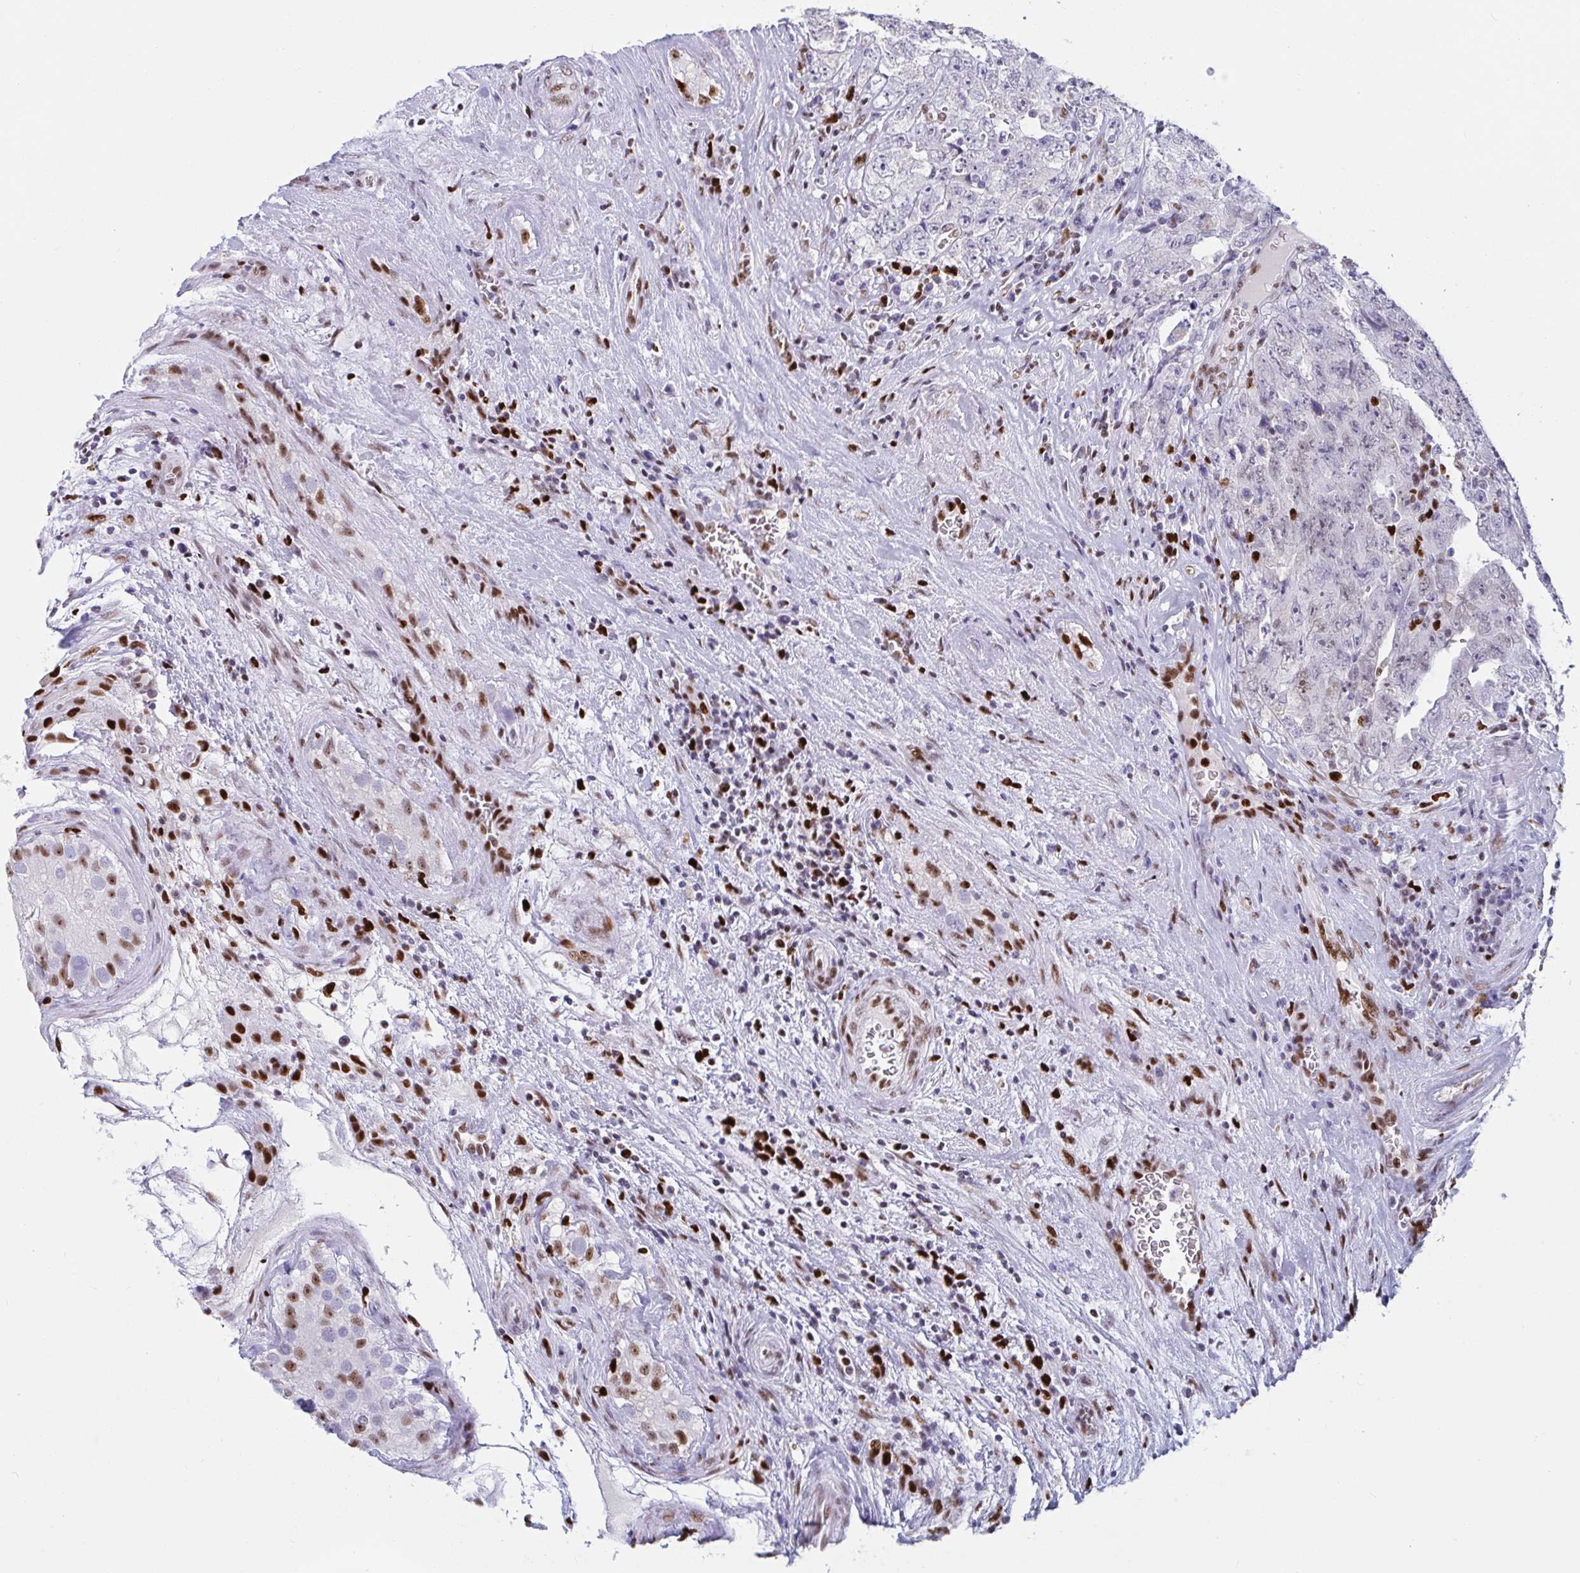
{"staining": {"intensity": "negative", "quantity": "none", "location": "none"}, "tissue": "testis cancer", "cell_type": "Tumor cells", "image_type": "cancer", "snomed": [{"axis": "morphology", "description": "Carcinoma, Embryonal, NOS"}, {"axis": "topography", "description": "Testis"}], "caption": "A photomicrograph of testis embryonal carcinoma stained for a protein displays no brown staining in tumor cells. (Stains: DAB immunohistochemistry (IHC) with hematoxylin counter stain, Microscopy: brightfield microscopy at high magnification).", "gene": "ZNF586", "patient": {"sex": "male", "age": 28}}